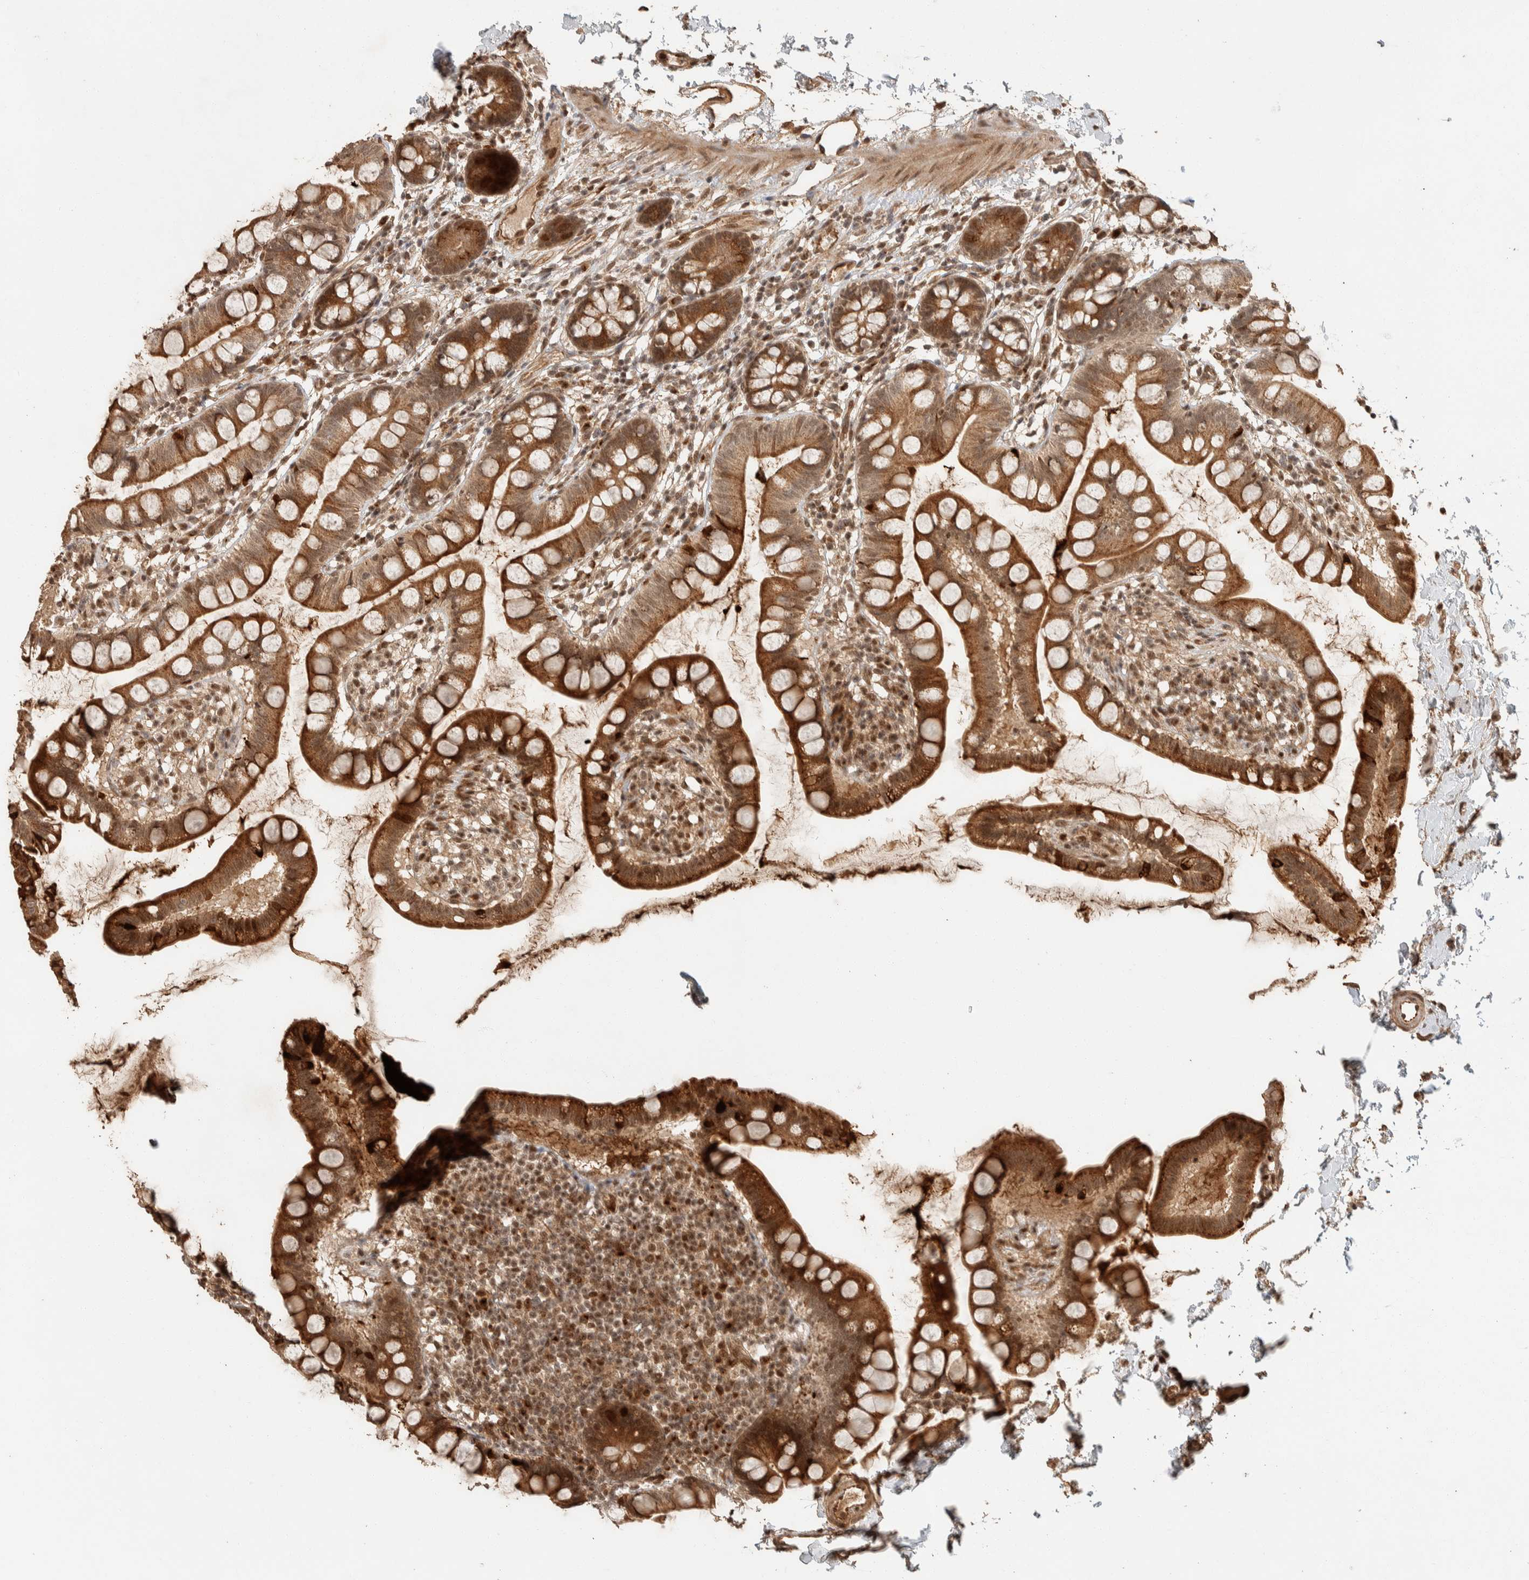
{"staining": {"intensity": "strong", "quantity": ">75%", "location": "cytoplasmic/membranous"}, "tissue": "small intestine", "cell_type": "Glandular cells", "image_type": "normal", "snomed": [{"axis": "morphology", "description": "Normal tissue, NOS"}, {"axis": "topography", "description": "Small intestine"}], "caption": "This photomicrograph reveals normal small intestine stained with immunohistochemistry (IHC) to label a protein in brown. The cytoplasmic/membranous of glandular cells show strong positivity for the protein. Nuclei are counter-stained blue.", "gene": "ZBTB2", "patient": {"sex": "female", "age": 84}}